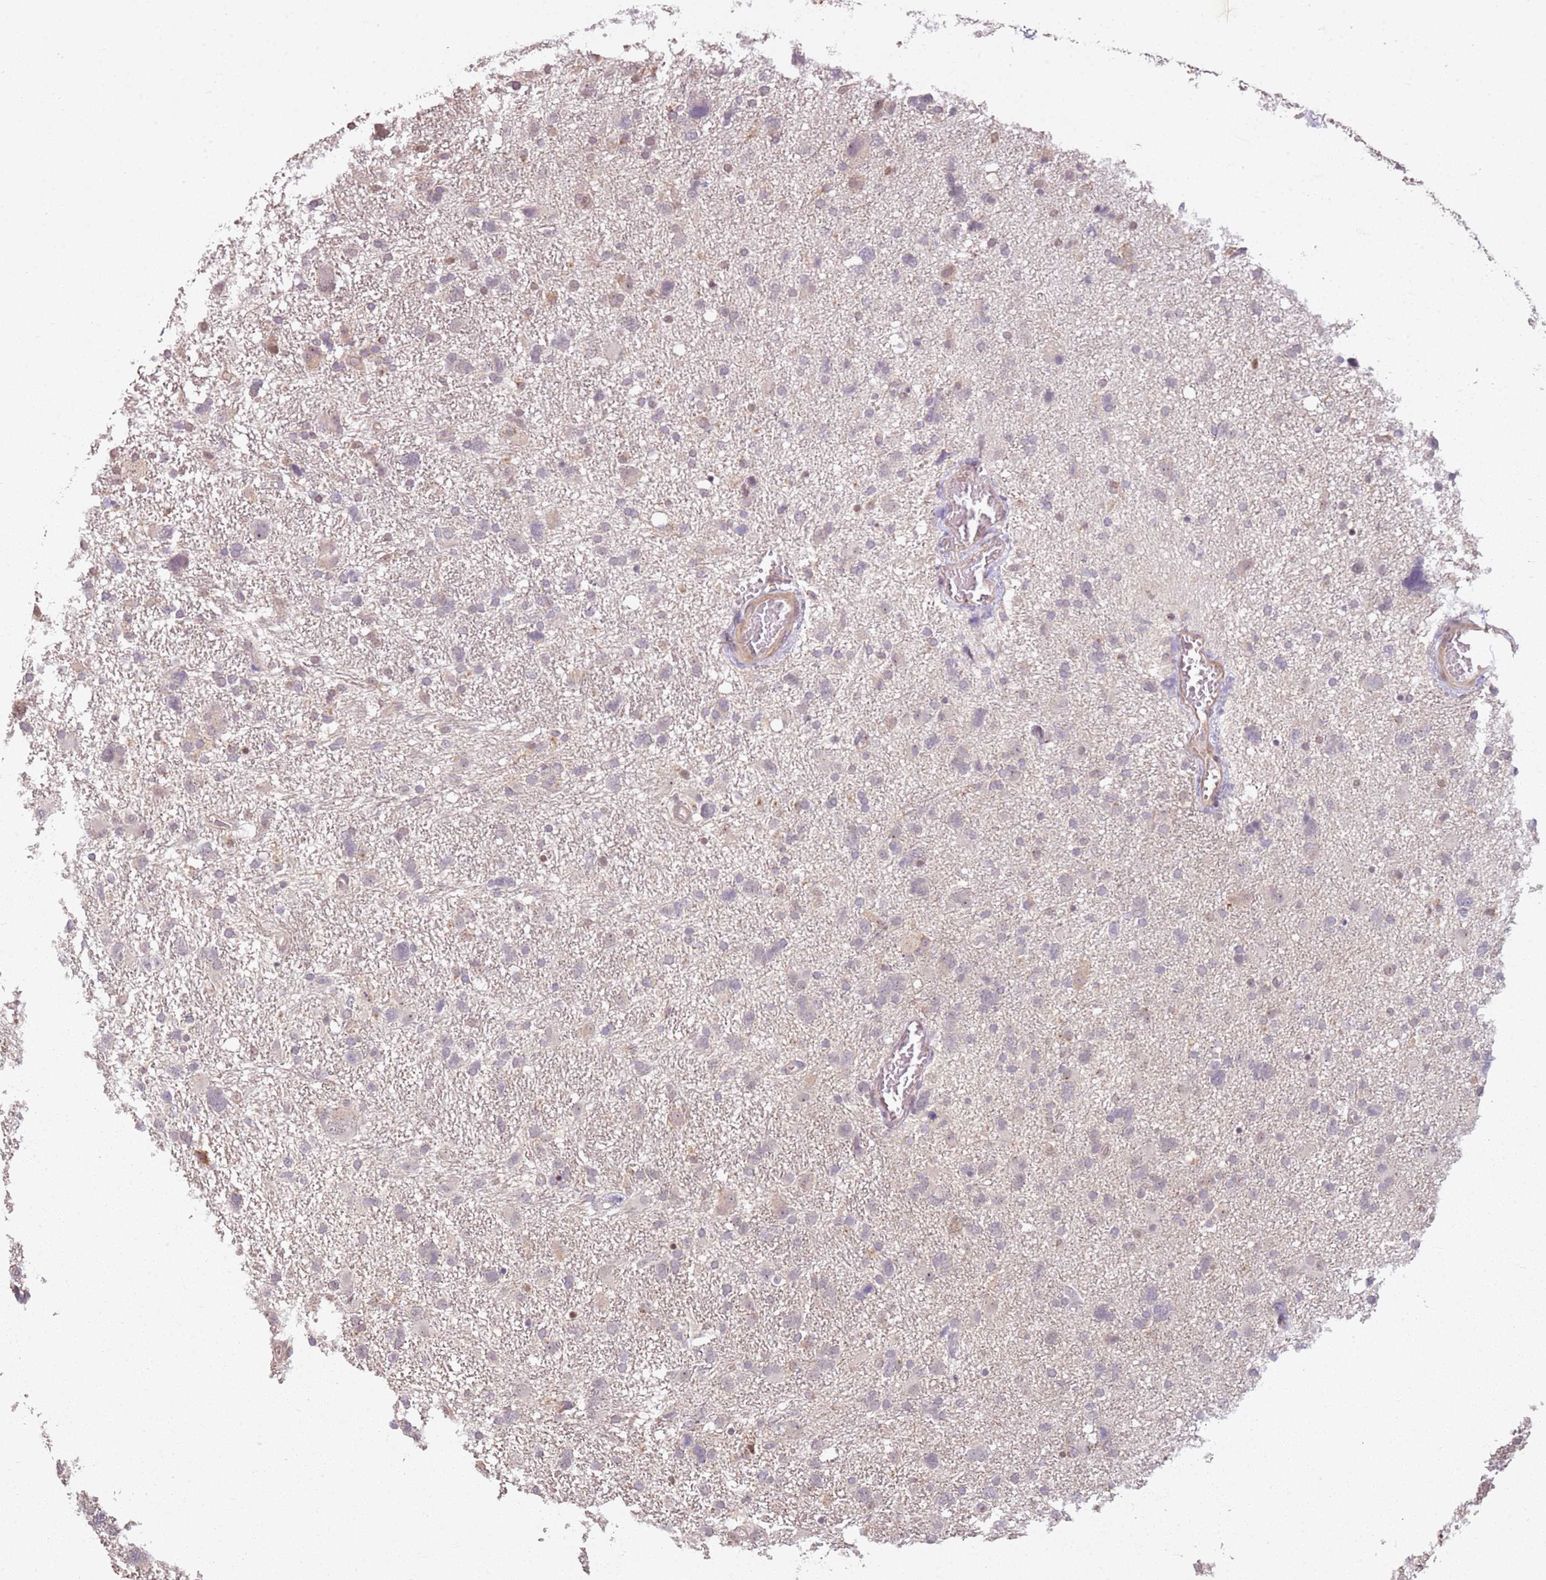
{"staining": {"intensity": "negative", "quantity": "none", "location": "none"}, "tissue": "glioma", "cell_type": "Tumor cells", "image_type": "cancer", "snomed": [{"axis": "morphology", "description": "Glioma, malignant, High grade"}, {"axis": "topography", "description": "Brain"}], "caption": "There is no significant expression in tumor cells of malignant glioma (high-grade).", "gene": "CHURC1", "patient": {"sex": "male", "age": 61}}